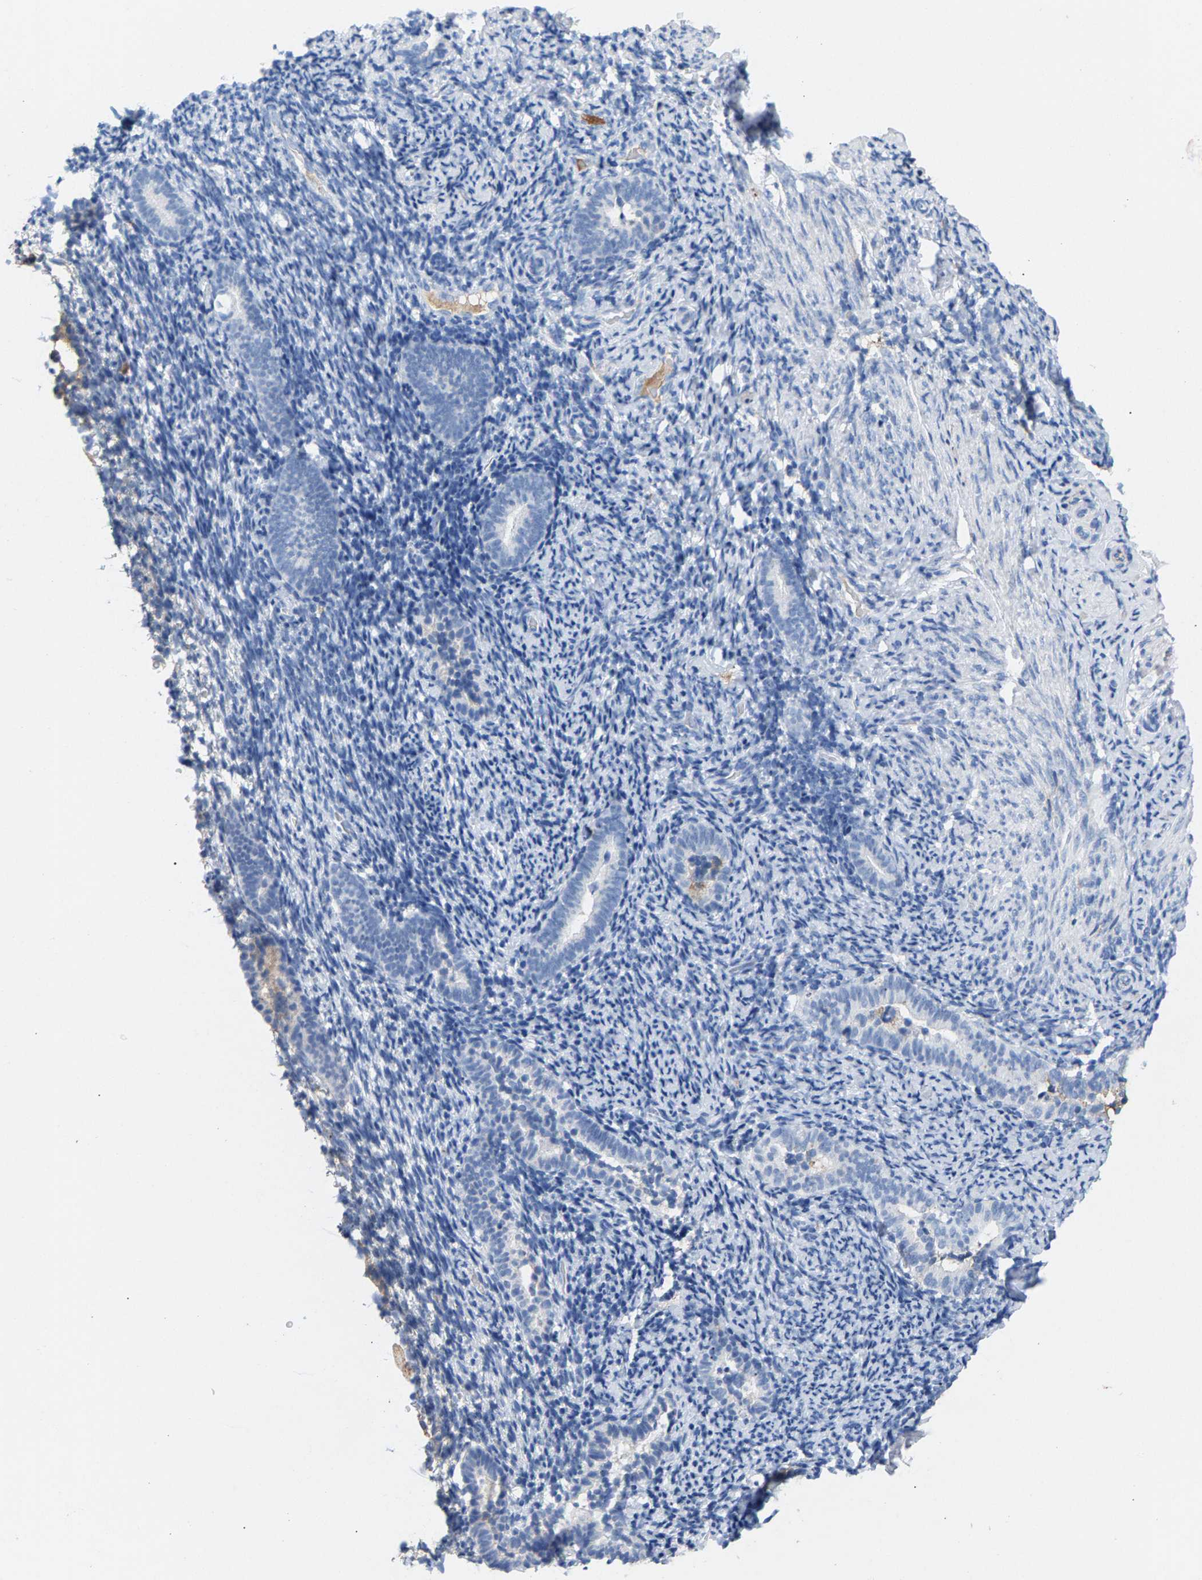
{"staining": {"intensity": "negative", "quantity": "none", "location": "none"}, "tissue": "endometrium", "cell_type": "Cells in endometrial stroma", "image_type": "normal", "snomed": [{"axis": "morphology", "description": "Normal tissue, NOS"}, {"axis": "topography", "description": "Endometrium"}], "caption": "DAB (3,3'-diaminobenzidine) immunohistochemical staining of normal endometrium displays no significant staining in cells in endometrial stroma.", "gene": "APOH", "patient": {"sex": "female", "age": 51}}